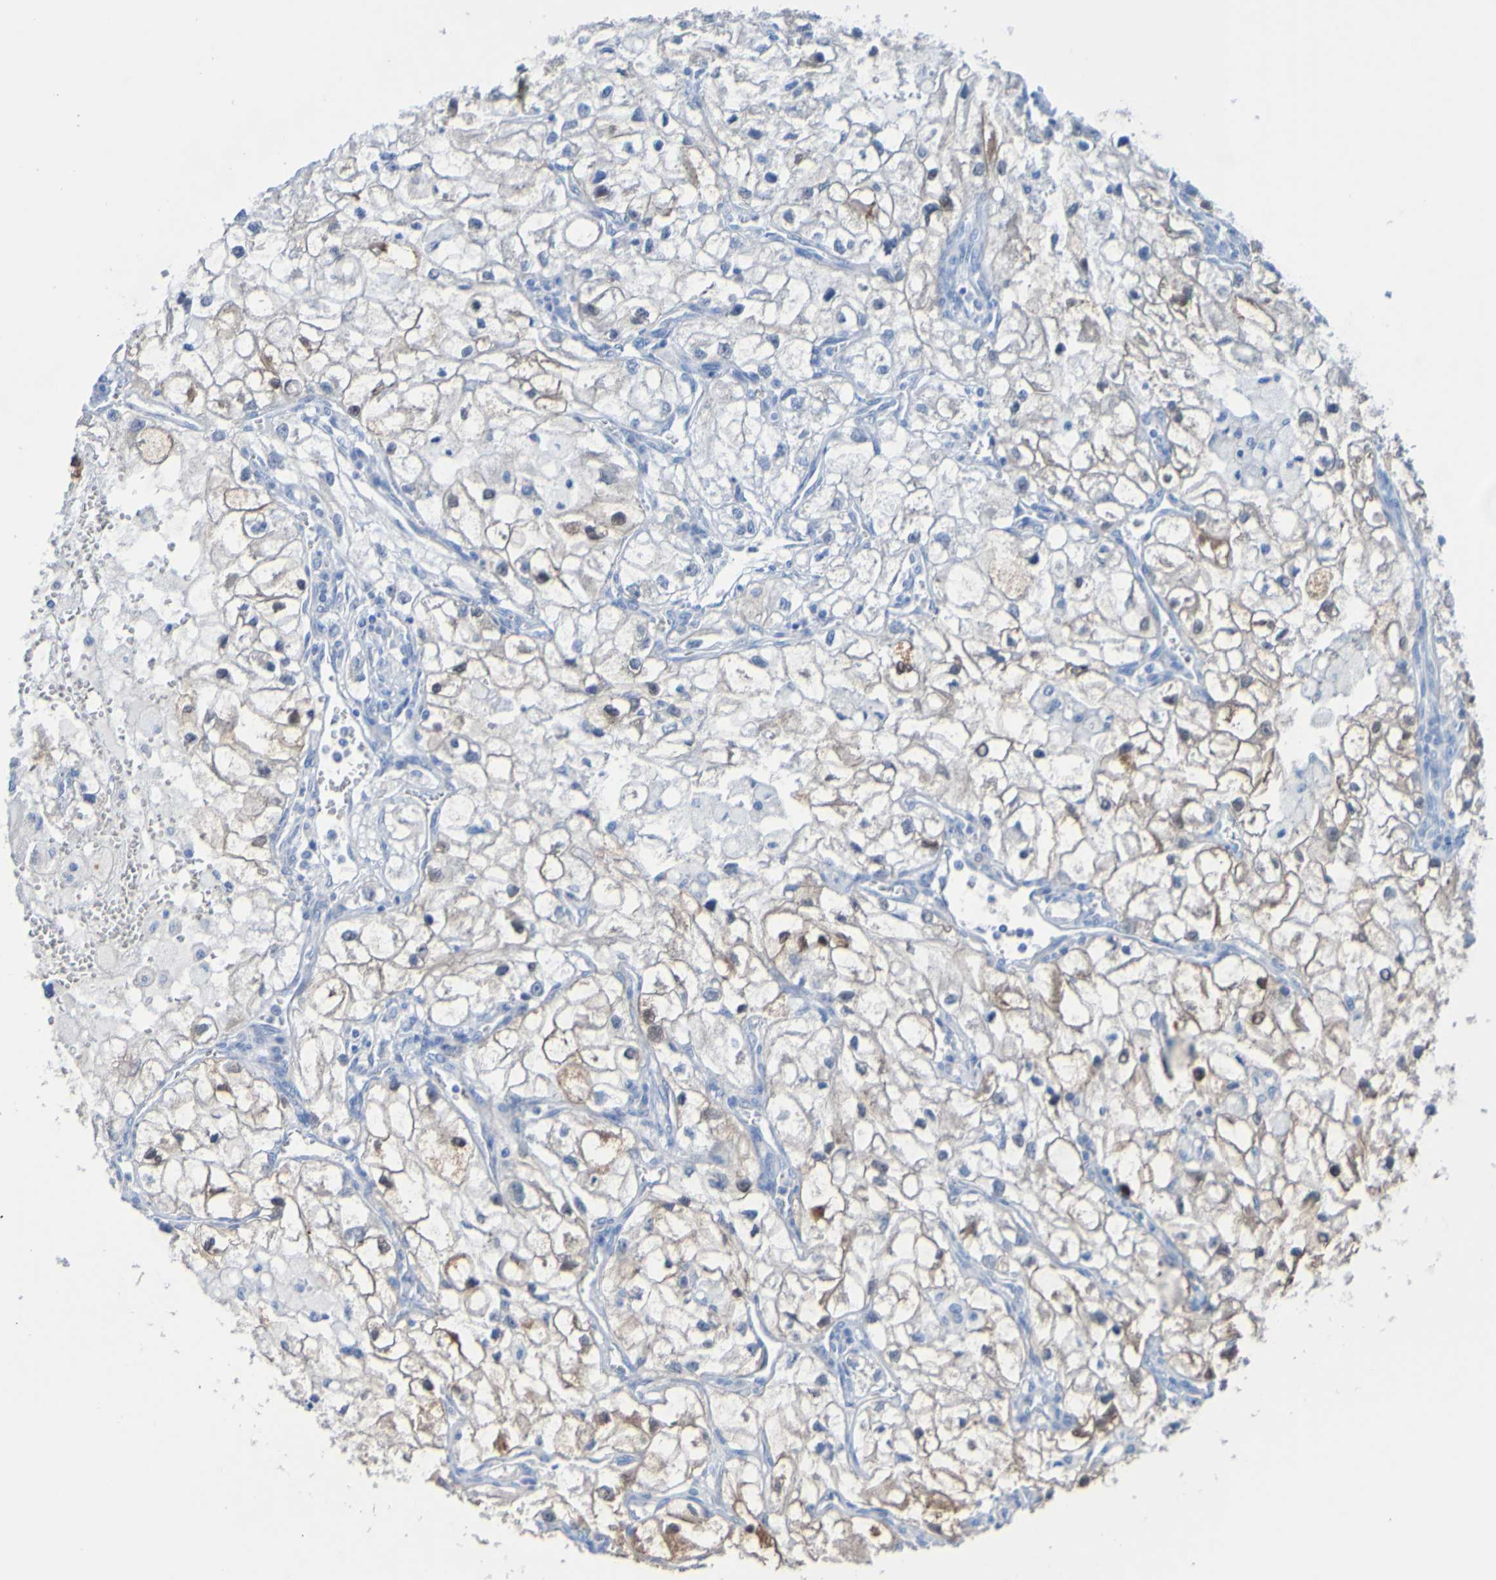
{"staining": {"intensity": "weak", "quantity": "25%-75%", "location": "cytoplasmic/membranous"}, "tissue": "renal cancer", "cell_type": "Tumor cells", "image_type": "cancer", "snomed": [{"axis": "morphology", "description": "Adenocarcinoma, NOS"}, {"axis": "topography", "description": "Kidney"}], "caption": "High-magnification brightfield microscopy of renal cancer stained with DAB (3,3'-diaminobenzidine) (brown) and counterstained with hematoxylin (blue). tumor cells exhibit weak cytoplasmic/membranous positivity is seen in about25%-75% of cells. The staining was performed using DAB to visualize the protein expression in brown, while the nuclei were stained in blue with hematoxylin (Magnification: 20x).", "gene": "ACMSD", "patient": {"sex": "female", "age": 70}}